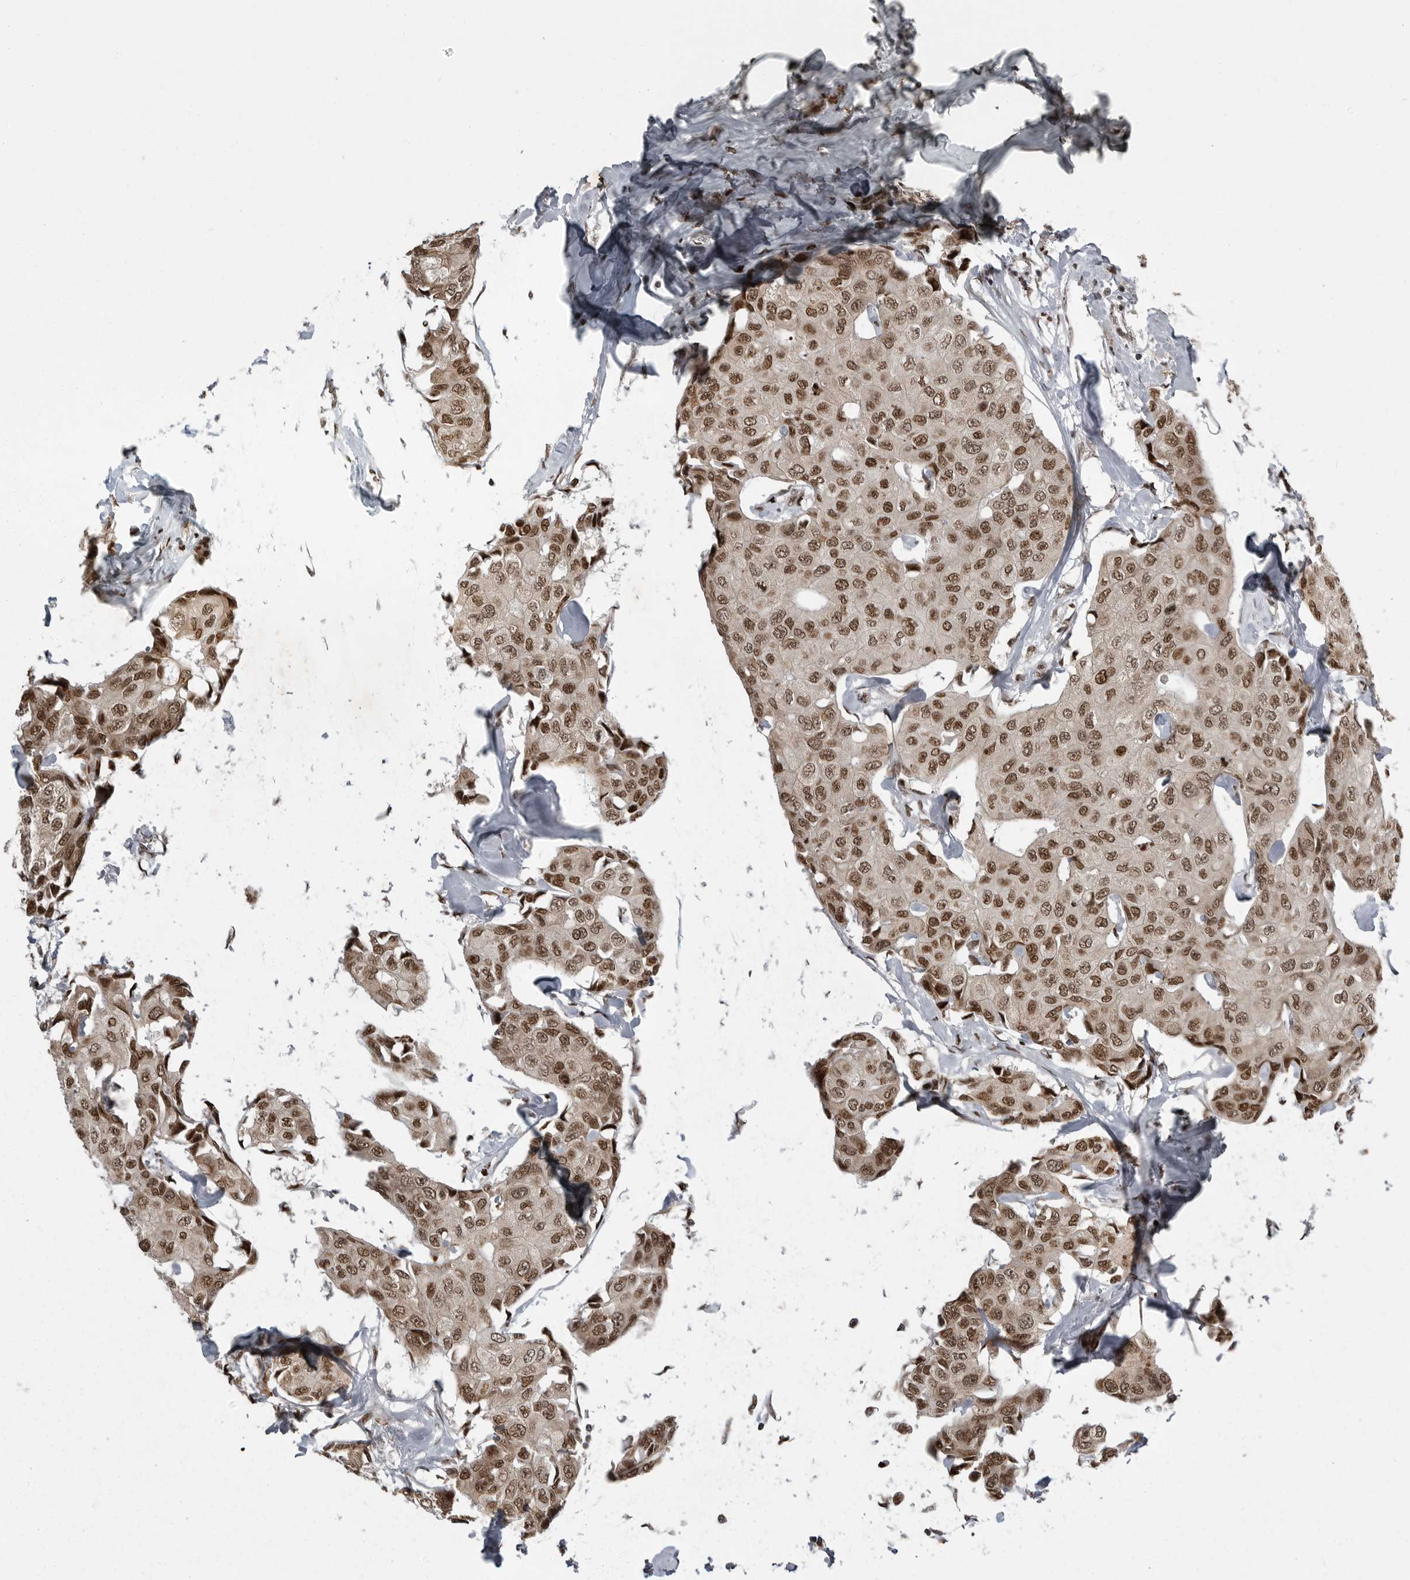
{"staining": {"intensity": "moderate", "quantity": ">75%", "location": "nuclear"}, "tissue": "breast cancer", "cell_type": "Tumor cells", "image_type": "cancer", "snomed": [{"axis": "morphology", "description": "Duct carcinoma"}, {"axis": "topography", "description": "Breast"}], "caption": "DAB (3,3'-diaminobenzidine) immunohistochemical staining of breast cancer (infiltrating ductal carcinoma) displays moderate nuclear protein expression in about >75% of tumor cells.", "gene": "YAF2", "patient": {"sex": "female", "age": 80}}